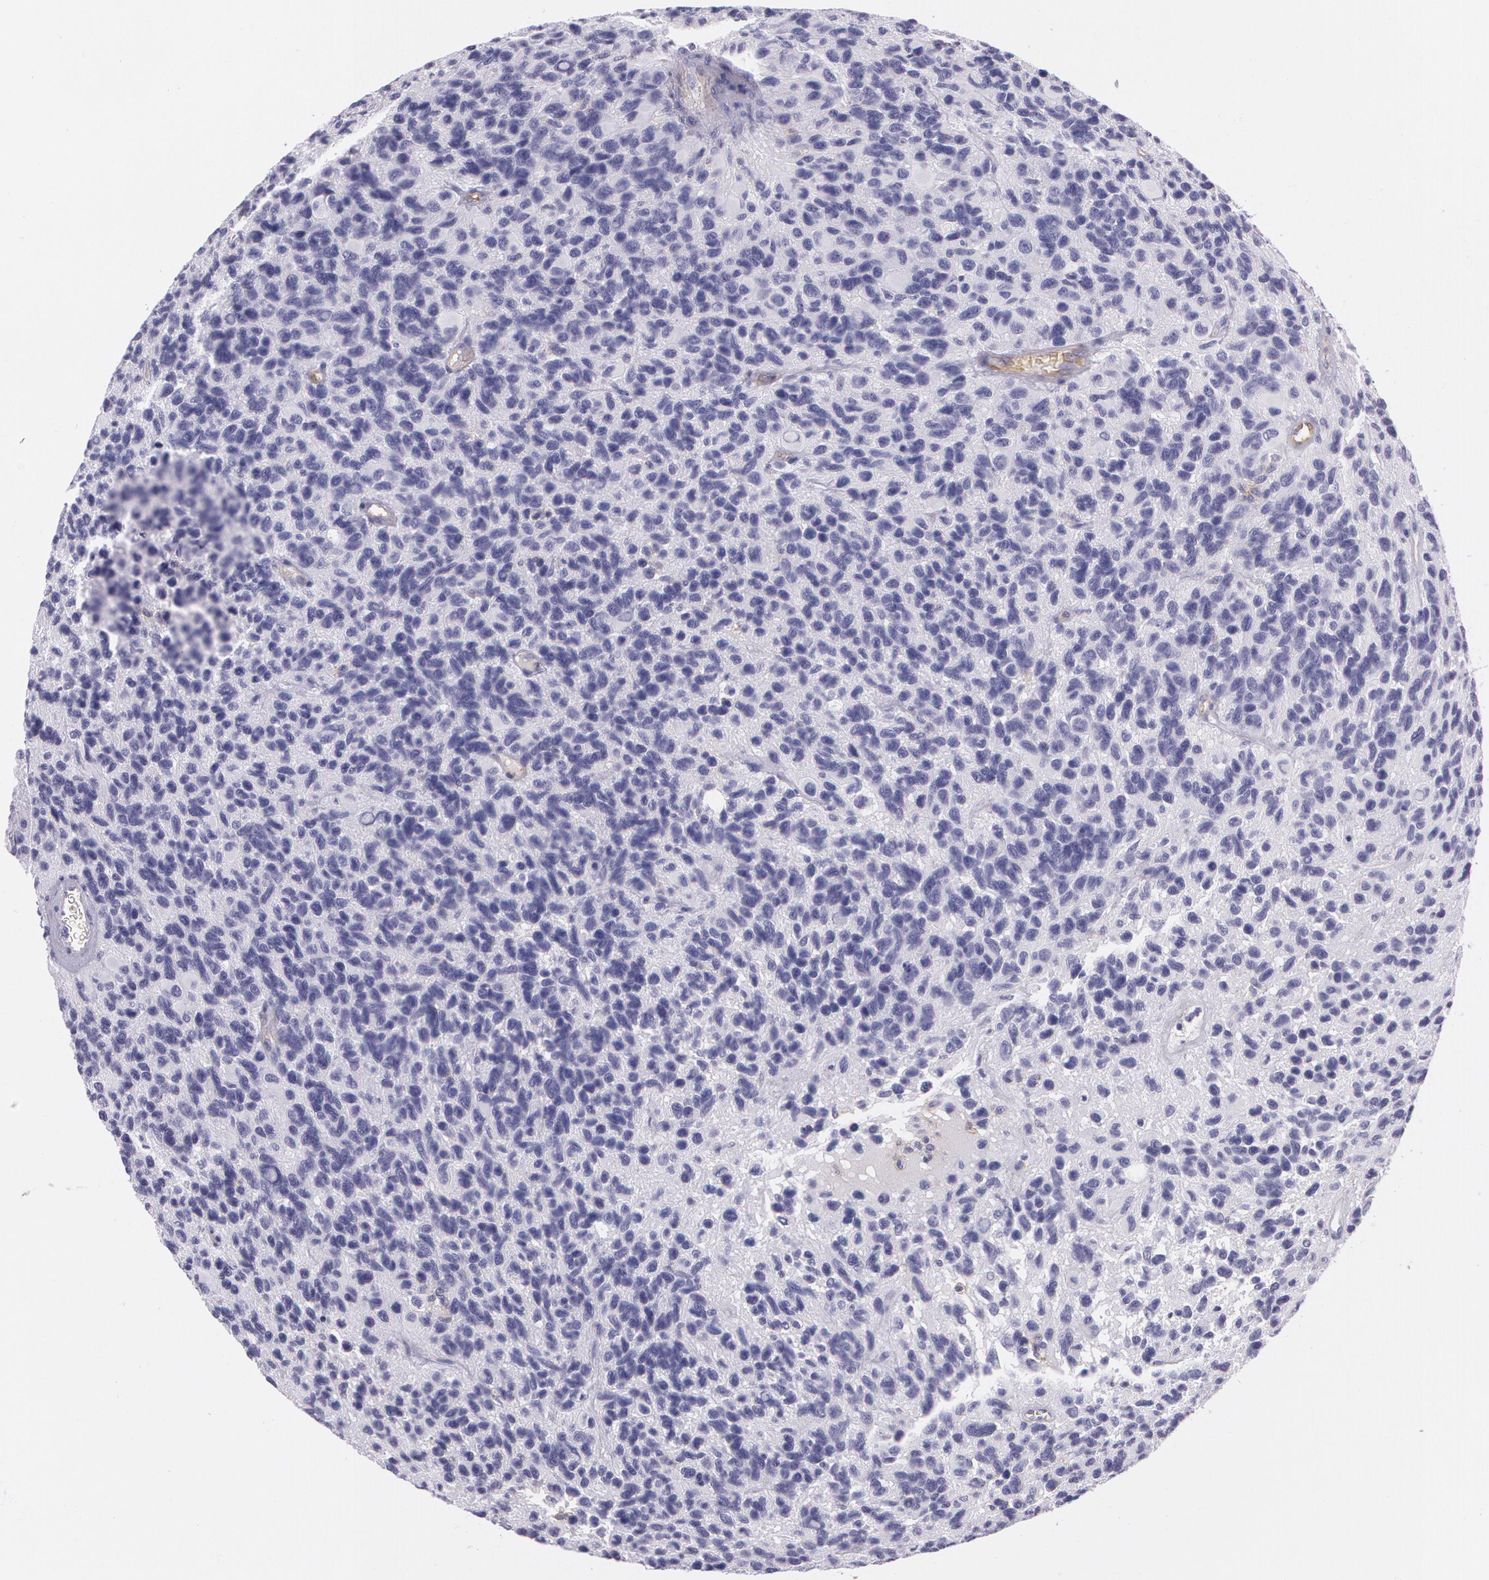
{"staining": {"intensity": "negative", "quantity": "none", "location": "none"}, "tissue": "glioma", "cell_type": "Tumor cells", "image_type": "cancer", "snomed": [{"axis": "morphology", "description": "Glioma, malignant, High grade"}, {"axis": "topography", "description": "Brain"}], "caption": "Immunohistochemistry micrograph of neoplastic tissue: human malignant glioma (high-grade) stained with DAB shows no significant protein staining in tumor cells.", "gene": "LY75", "patient": {"sex": "male", "age": 77}}